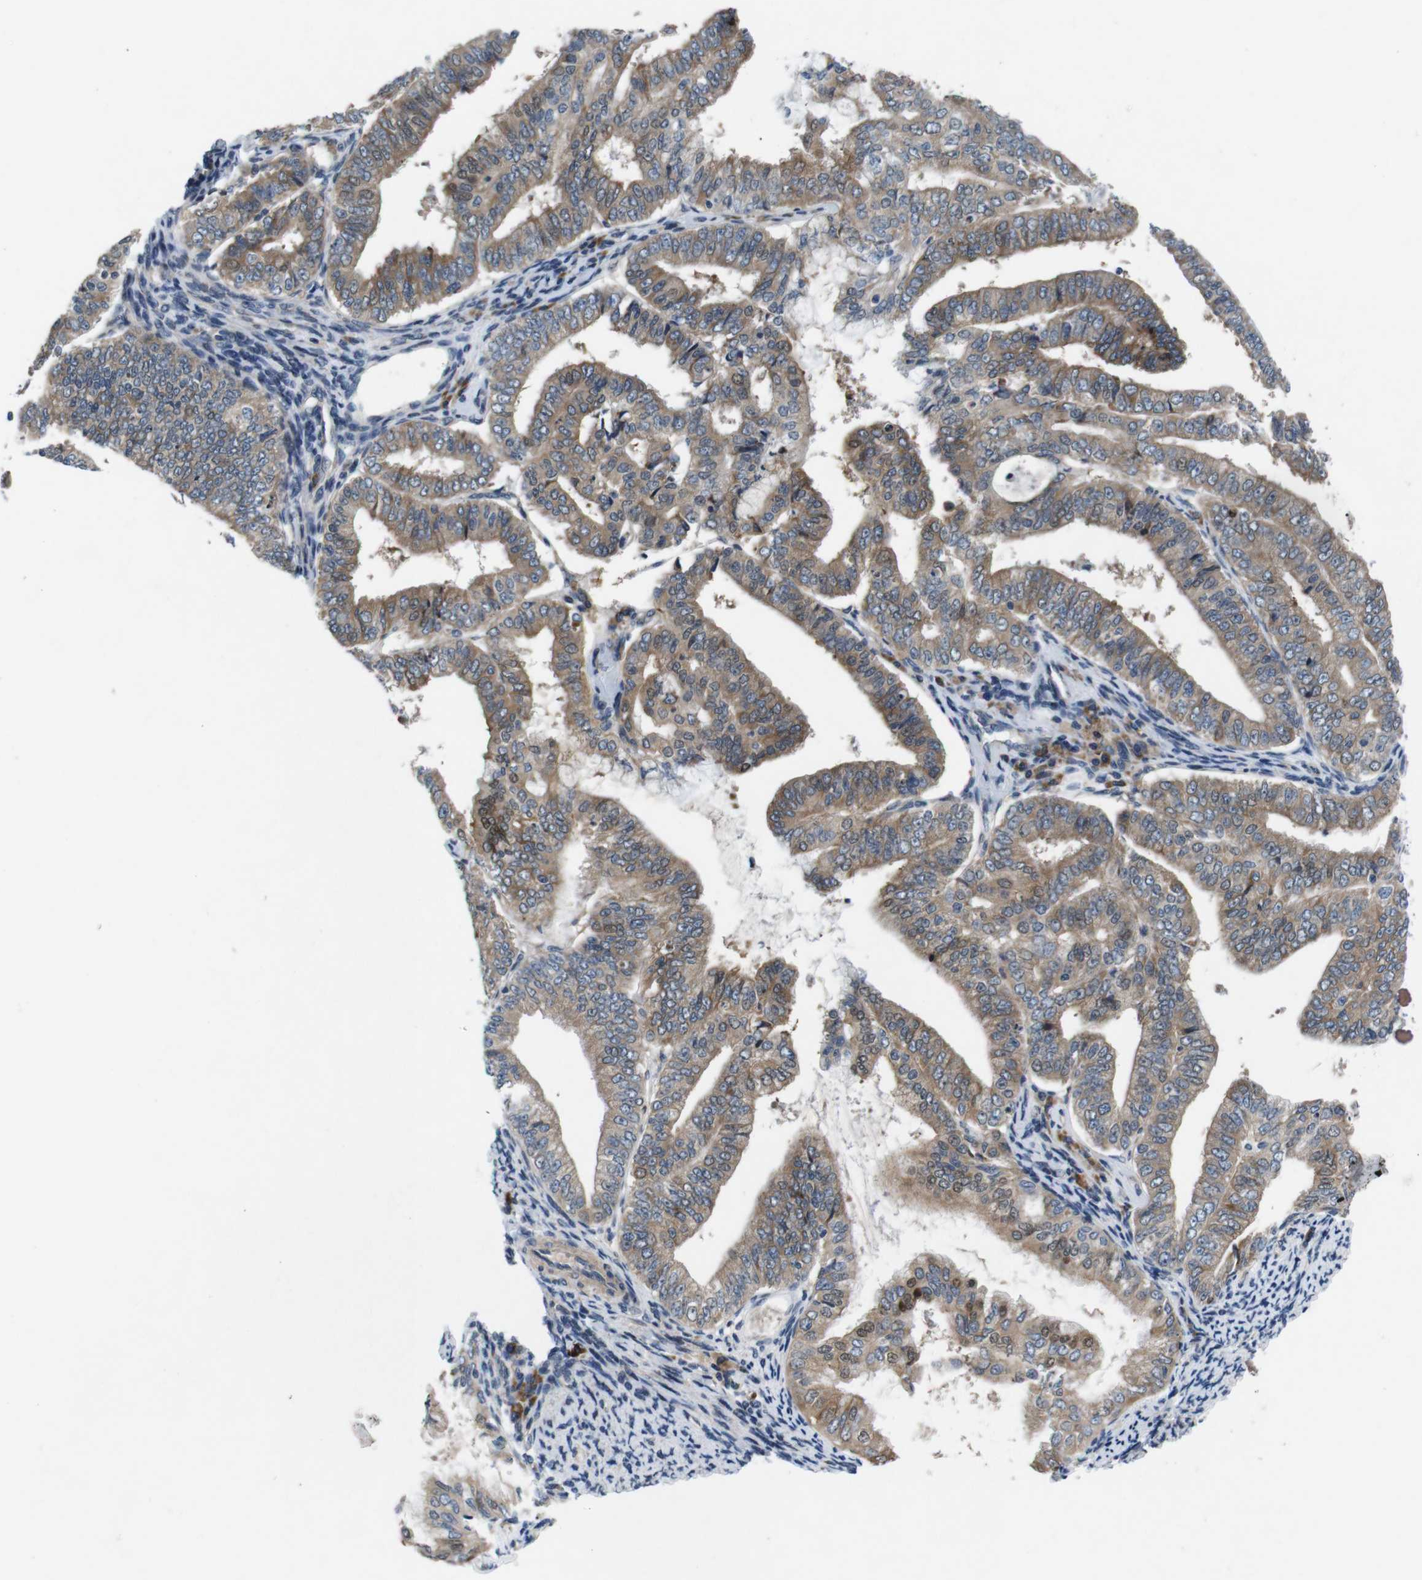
{"staining": {"intensity": "moderate", "quantity": ">75%", "location": "cytoplasmic/membranous"}, "tissue": "endometrial cancer", "cell_type": "Tumor cells", "image_type": "cancer", "snomed": [{"axis": "morphology", "description": "Adenocarcinoma, NOS"}, {"axis": "topography", "description": "Endometrium"}], "caption": "Tumor cells show medium levels of moderate cytoplasmic/membranous expression in approximately >75% of cells in endometrial cancer. (brown staining indicates protein expression, while blue staining denotes nuclei).", "gene": "JAK1", "patient": {"sex": "female", "age": 63}}